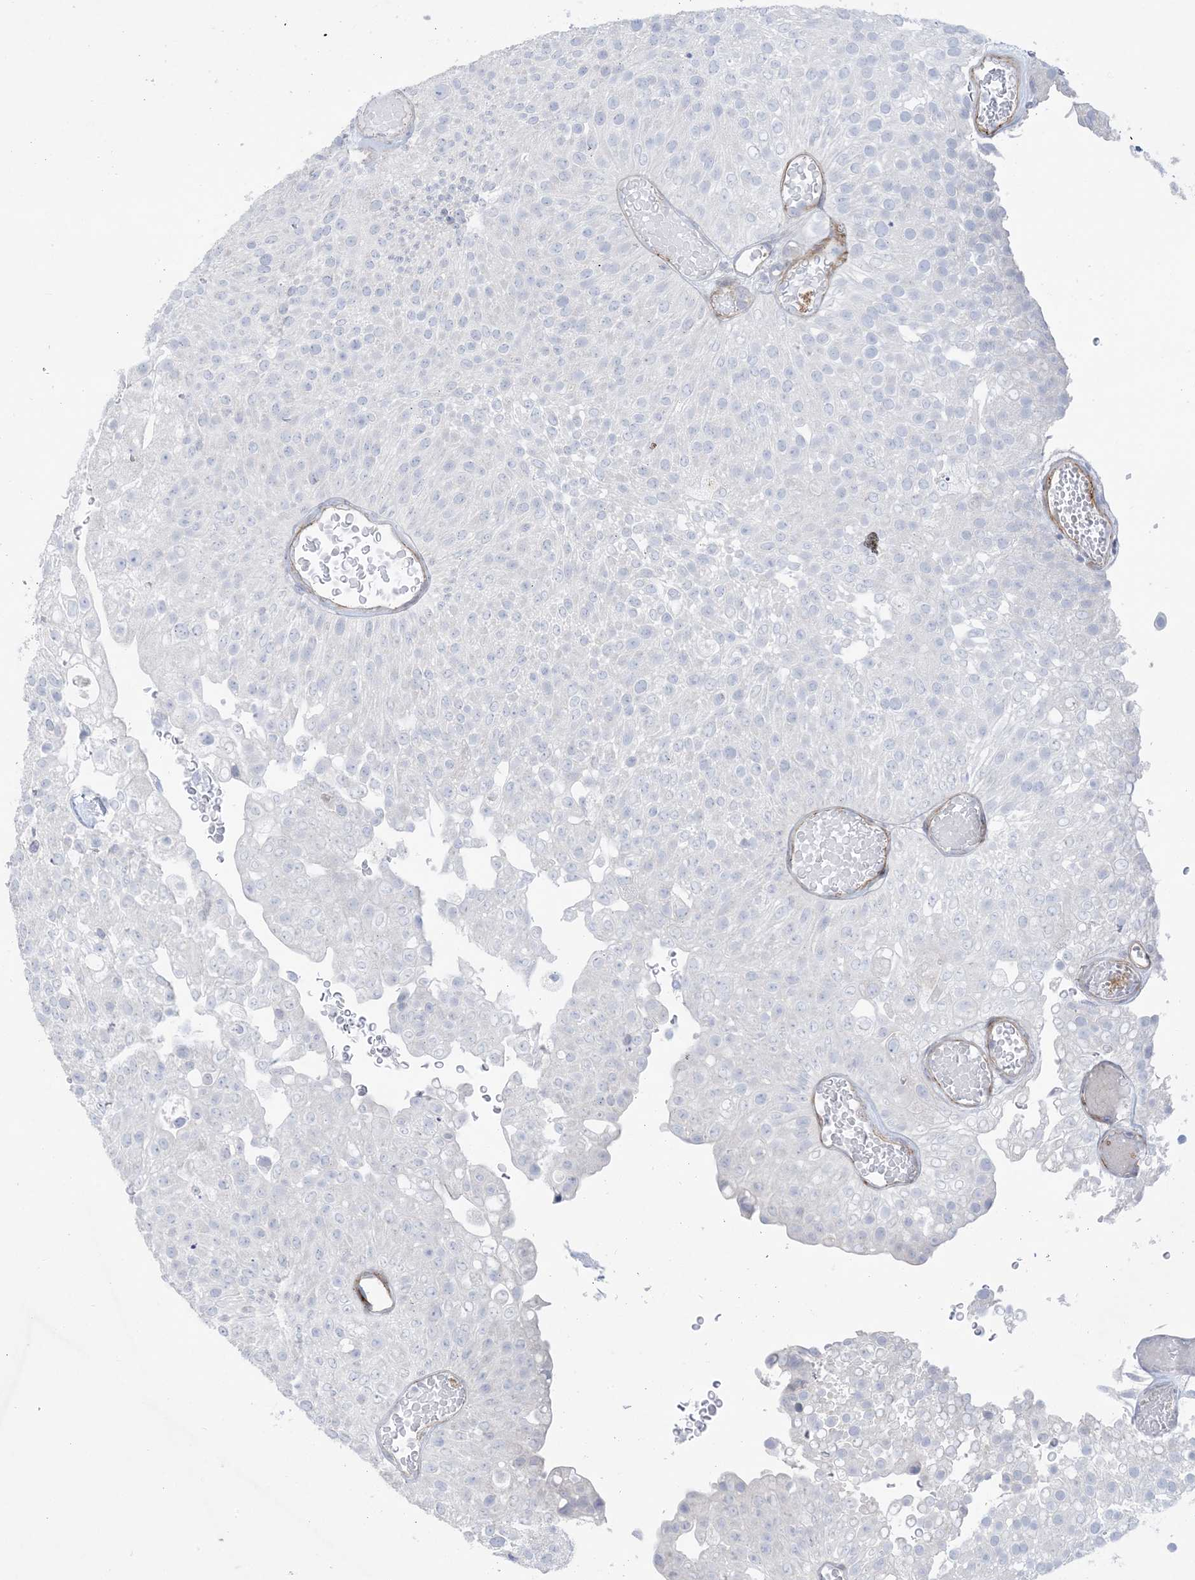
{"staining": {"intensity": "negative", "quantity": "none", "location": "none"}, "tissue": "urothelial cancer", "cell_type": "Tumor cells", "image_type": "cancer", "snomed": [{"axis": "morphology", "description": "Urothelial carcinoma, Low grade"}, {"axis": "topography", "description": "Urinary bladder"}], "caption": "Tumor cells are negative for protein expression in human urothelial carcinoma (low-grade).", "gene": "B3GNT7", "patient": {"sex": "male", "age": 78}}